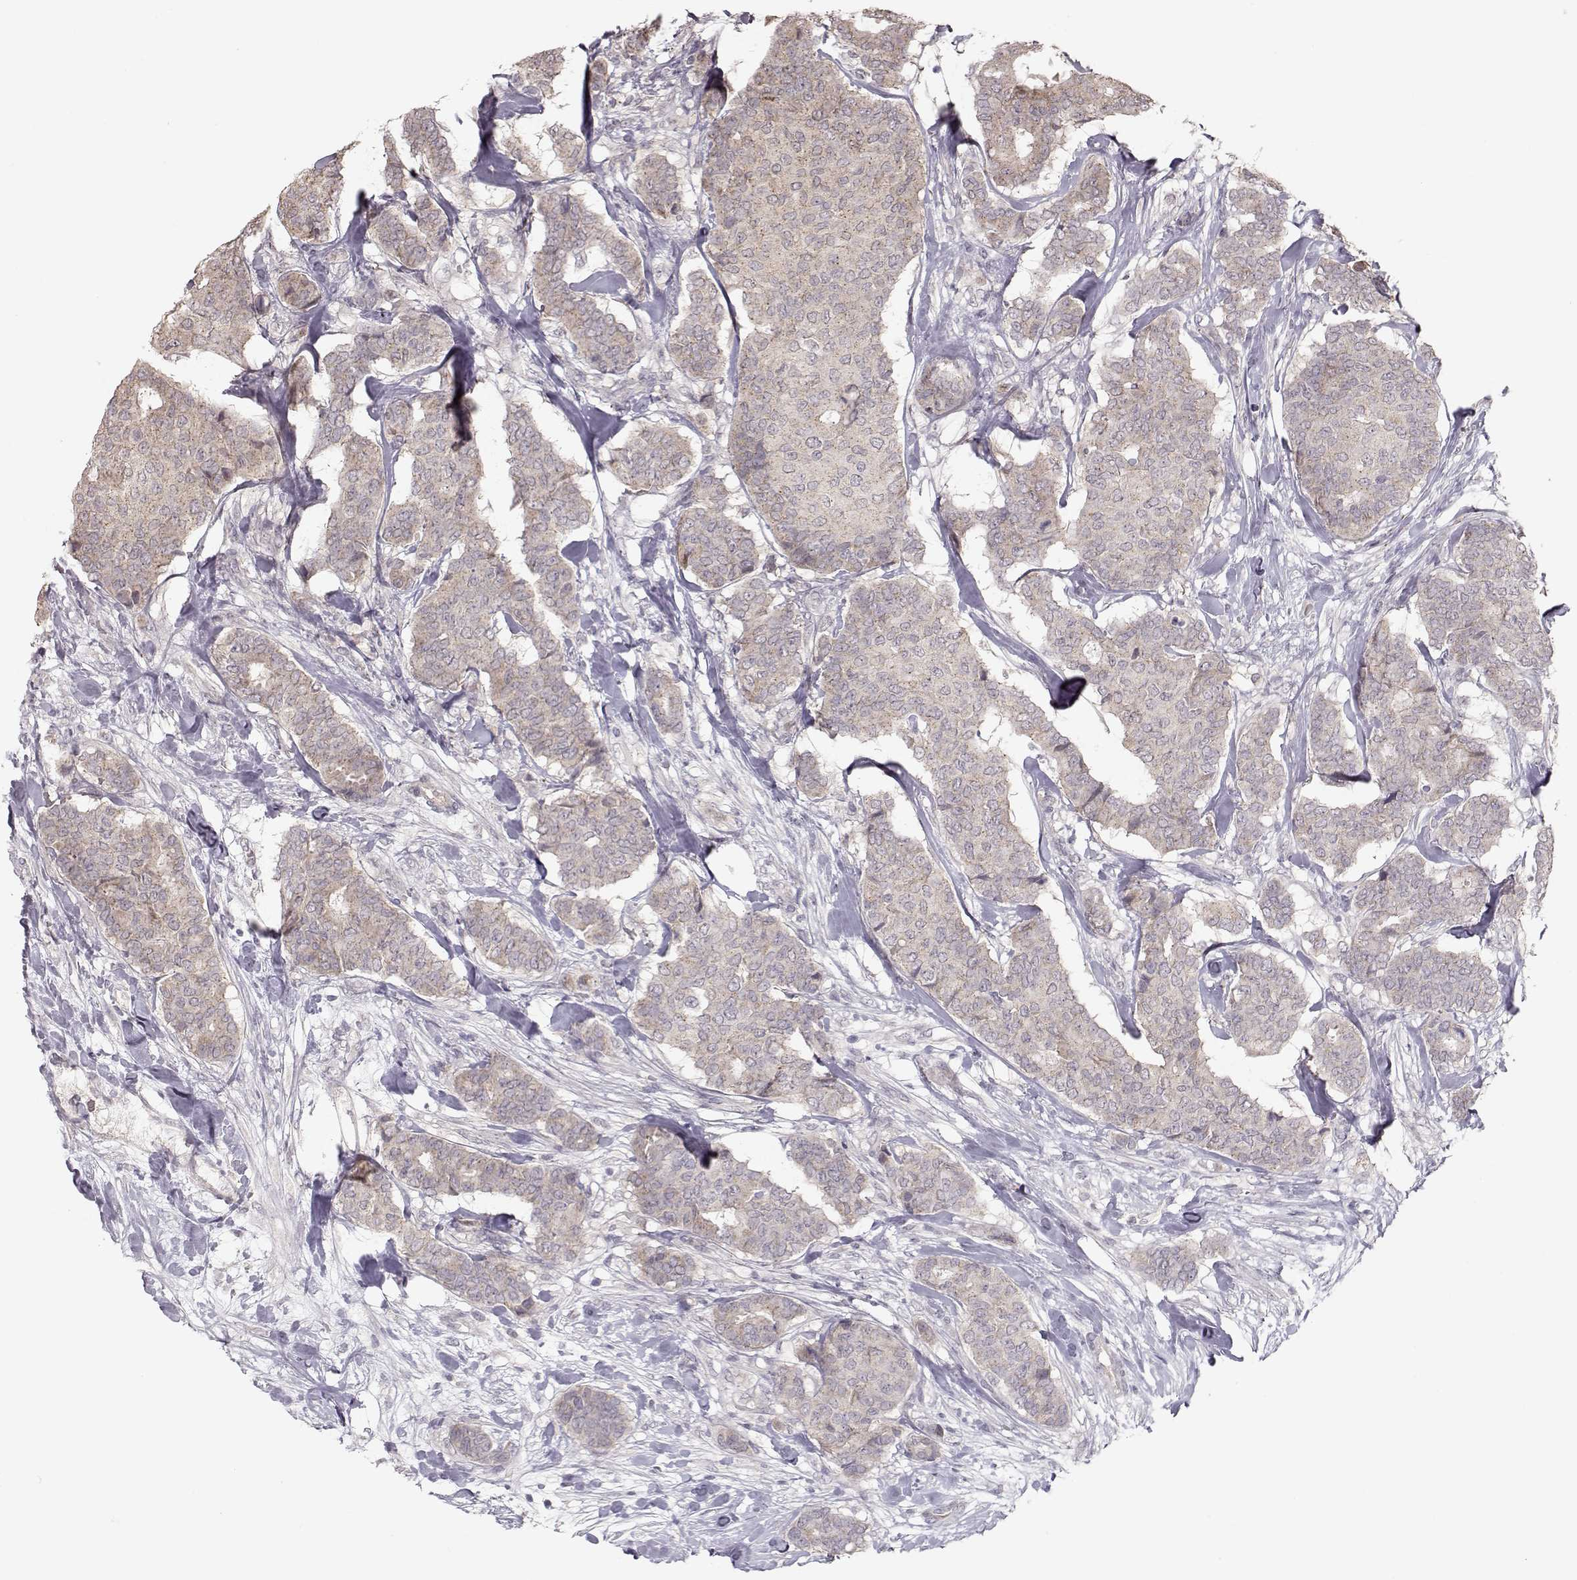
{"staining": {"intensity": "weak", "quantity": ">75%", "location": "cytoplasmic/membranous"}, "tissue": "breast cancer", "cell_type": "Tumor cells", "image_type": "cancer", "snomed": [{"axis": "morphology", "description": "Duct carcinoma"}, {"axis": "topography", "description": "Breast"}], "caption": "A brown stain labels weak cytoplasmic/membranous expression of a protein in breast cancer (intraductal carcinoma) tumor cells. (DAB (3,3'-diaminobenzidine) IHC, brown staining for protein, blue staining for nuclei).", "gene": "PNMT", "patient": {"sex": "female", "age": 75}}